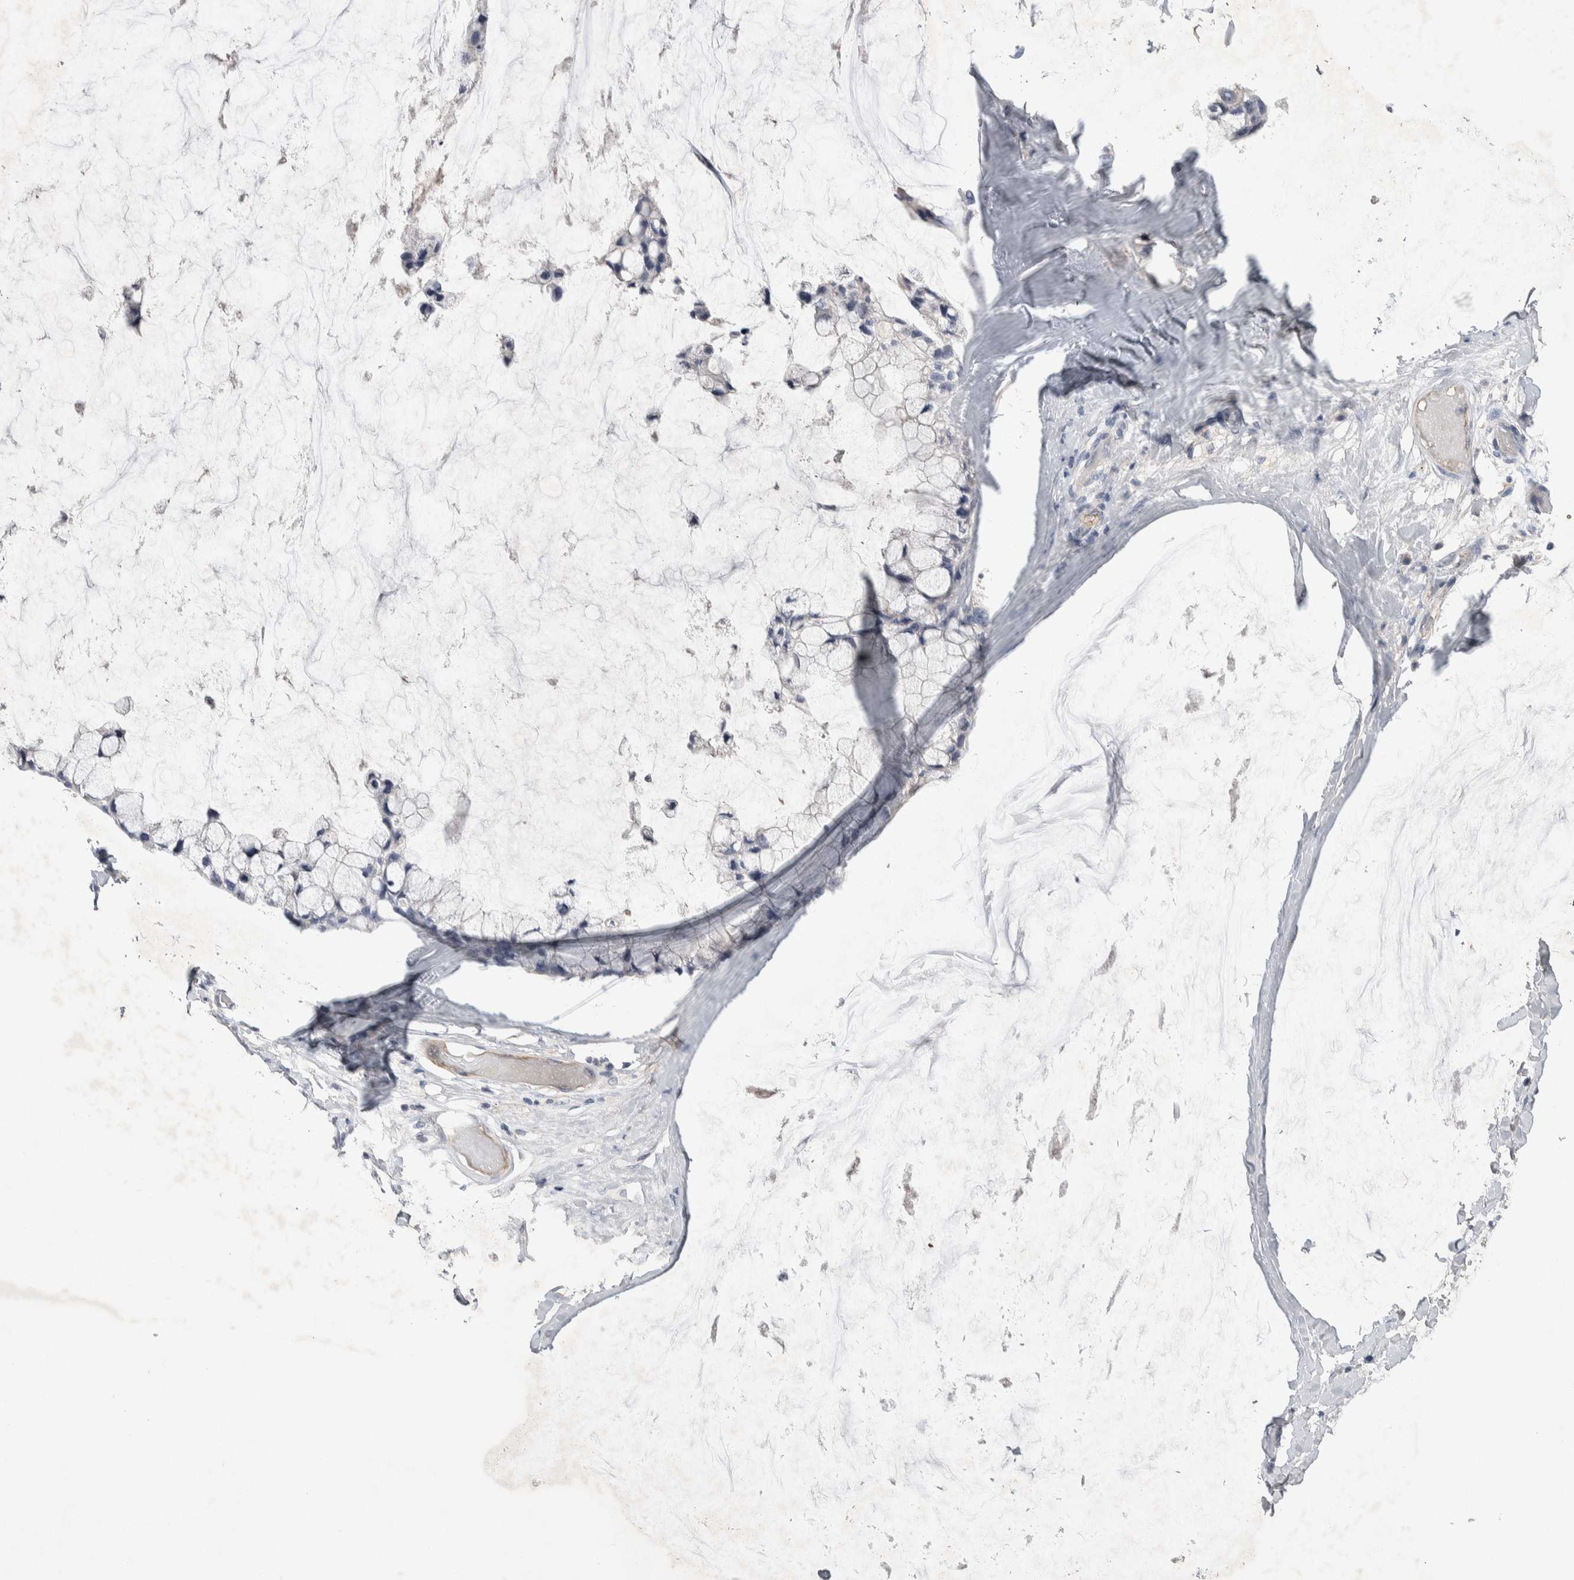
{"staining": {"intensity": "negative", "quantity": "none", "location": "none"}, "tissue": "ovarian cancer", "cell_type": "Tumor cells", "image_type": "cancer", "snomed": [{"axis": "morphology", "description": "Cystadenocarcinoma, mucinous, NOS"}, {"axis": "topography", "description": "Ovary"}], "caption": "There is no significant staining in tumor cells of mucinous cystadenocarcinoma (ovarian). Nuclei are stained in blue.", "gene": "CEP131", "patient": {"sex": "female", "age": 39}}